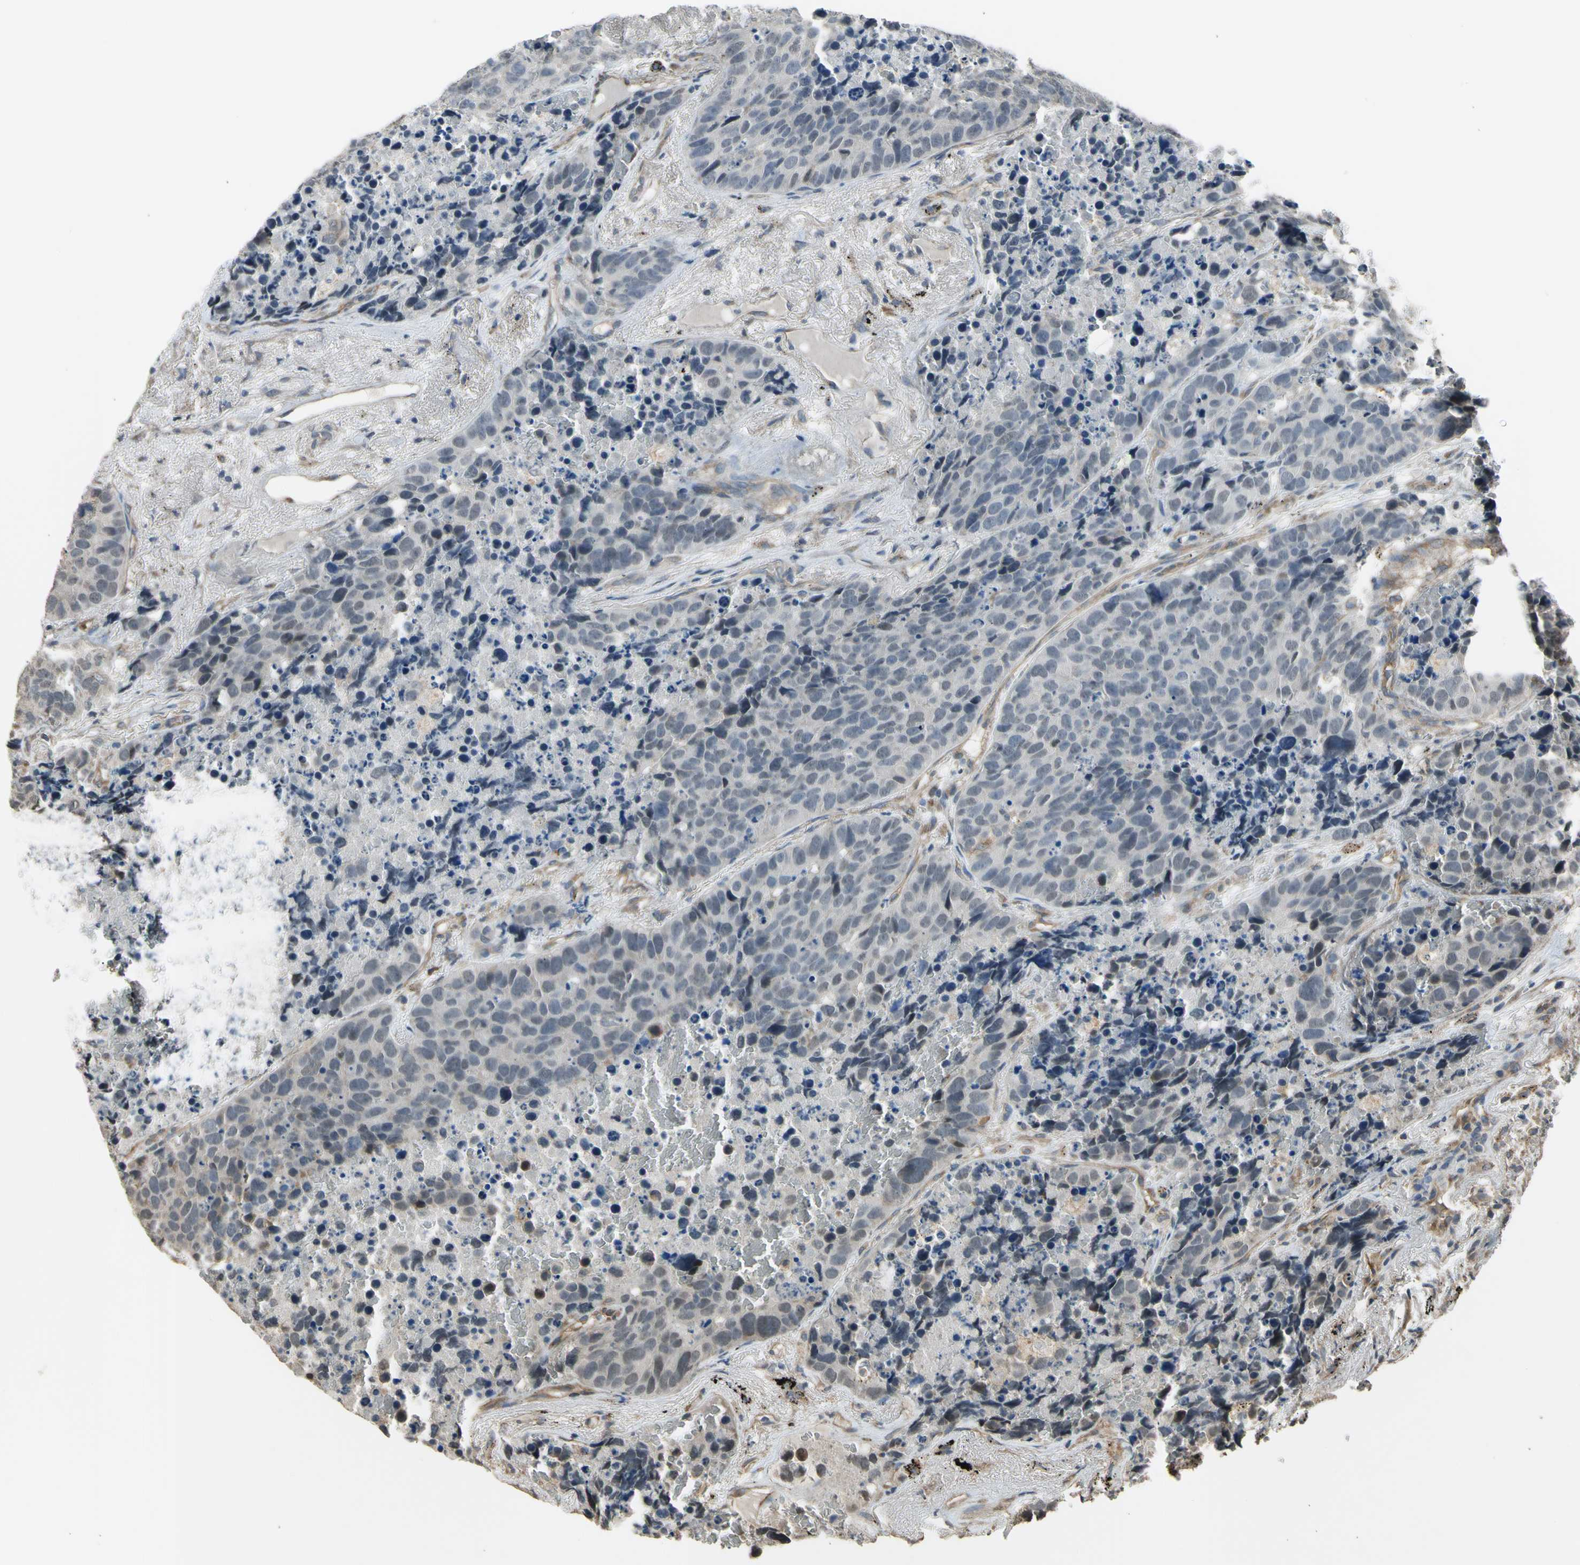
{"staining": {"intensity": "negative", "quantity": "none", "location": "none"}, "tissue": "carcinoid", "cell_type": "Tumor cells", "image_type": "cancer", "snomed": [{"axis": "morphology", "description": "Carcinoid, malignant, NOS"}, {"axis": "topography", "description": "Lung"}], "caption": "Histopathology image shows no significant protein staining in tumor cells of carcinoid.", "gene": "EFNB2", "patient": {"sex": "male", "age": 60}}